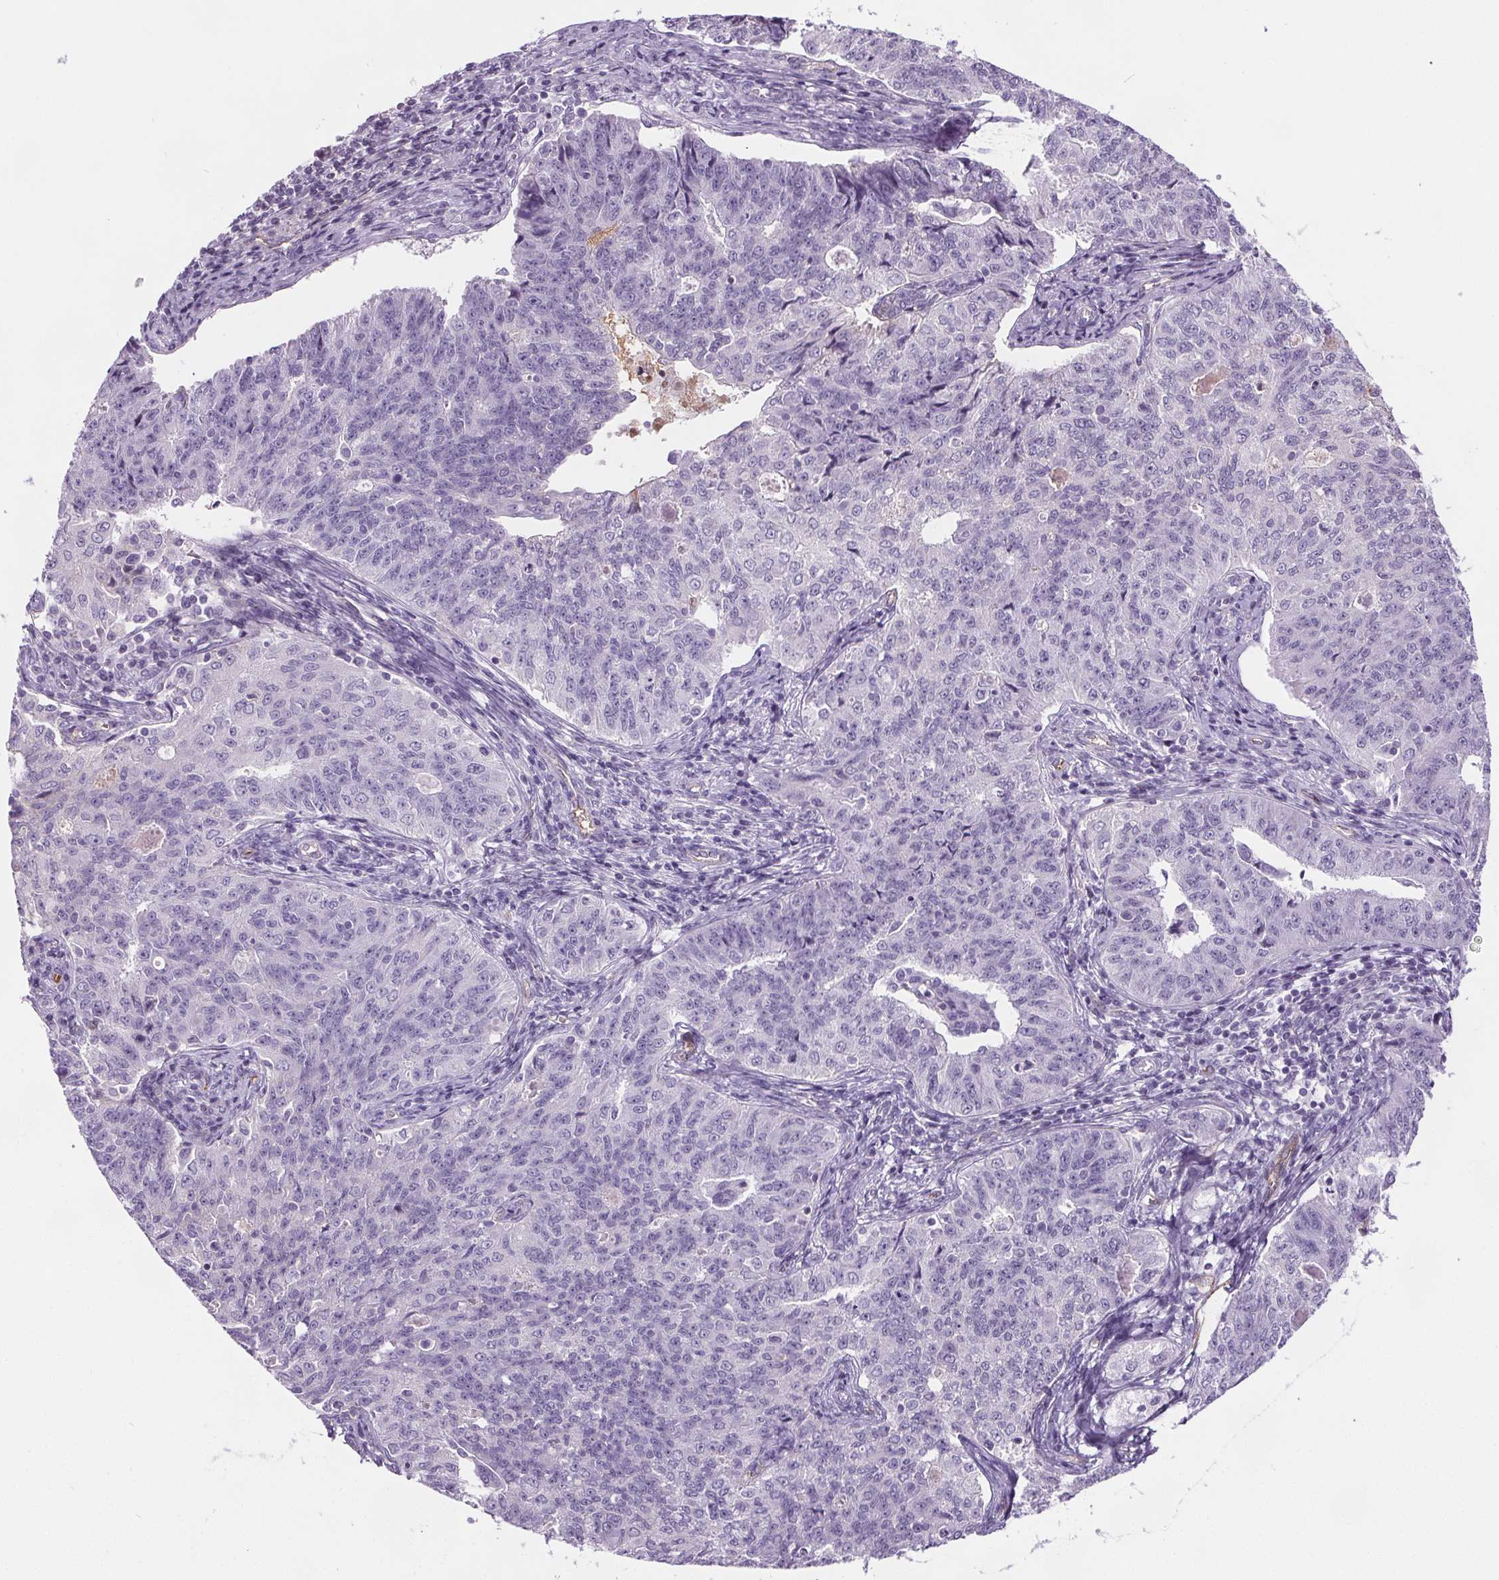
{"staining": {"intensity": "negative", "quantity": "none", "location": "none"}, "tissue": "endometrial cancer", "cell_type": "Tumor cells", "image_type": "cancer", "snomed": [{"axis": "morphology", "description": "Adenocarcinoma, NOS"}, {"axis": "topography", "description": "Endometrium"}], "caption": "There is no significant staining in tumor cells of adenocarcinoma (endometrial).", "gene": "CD5L", "patient": {"sex": "female", "age": 43}}